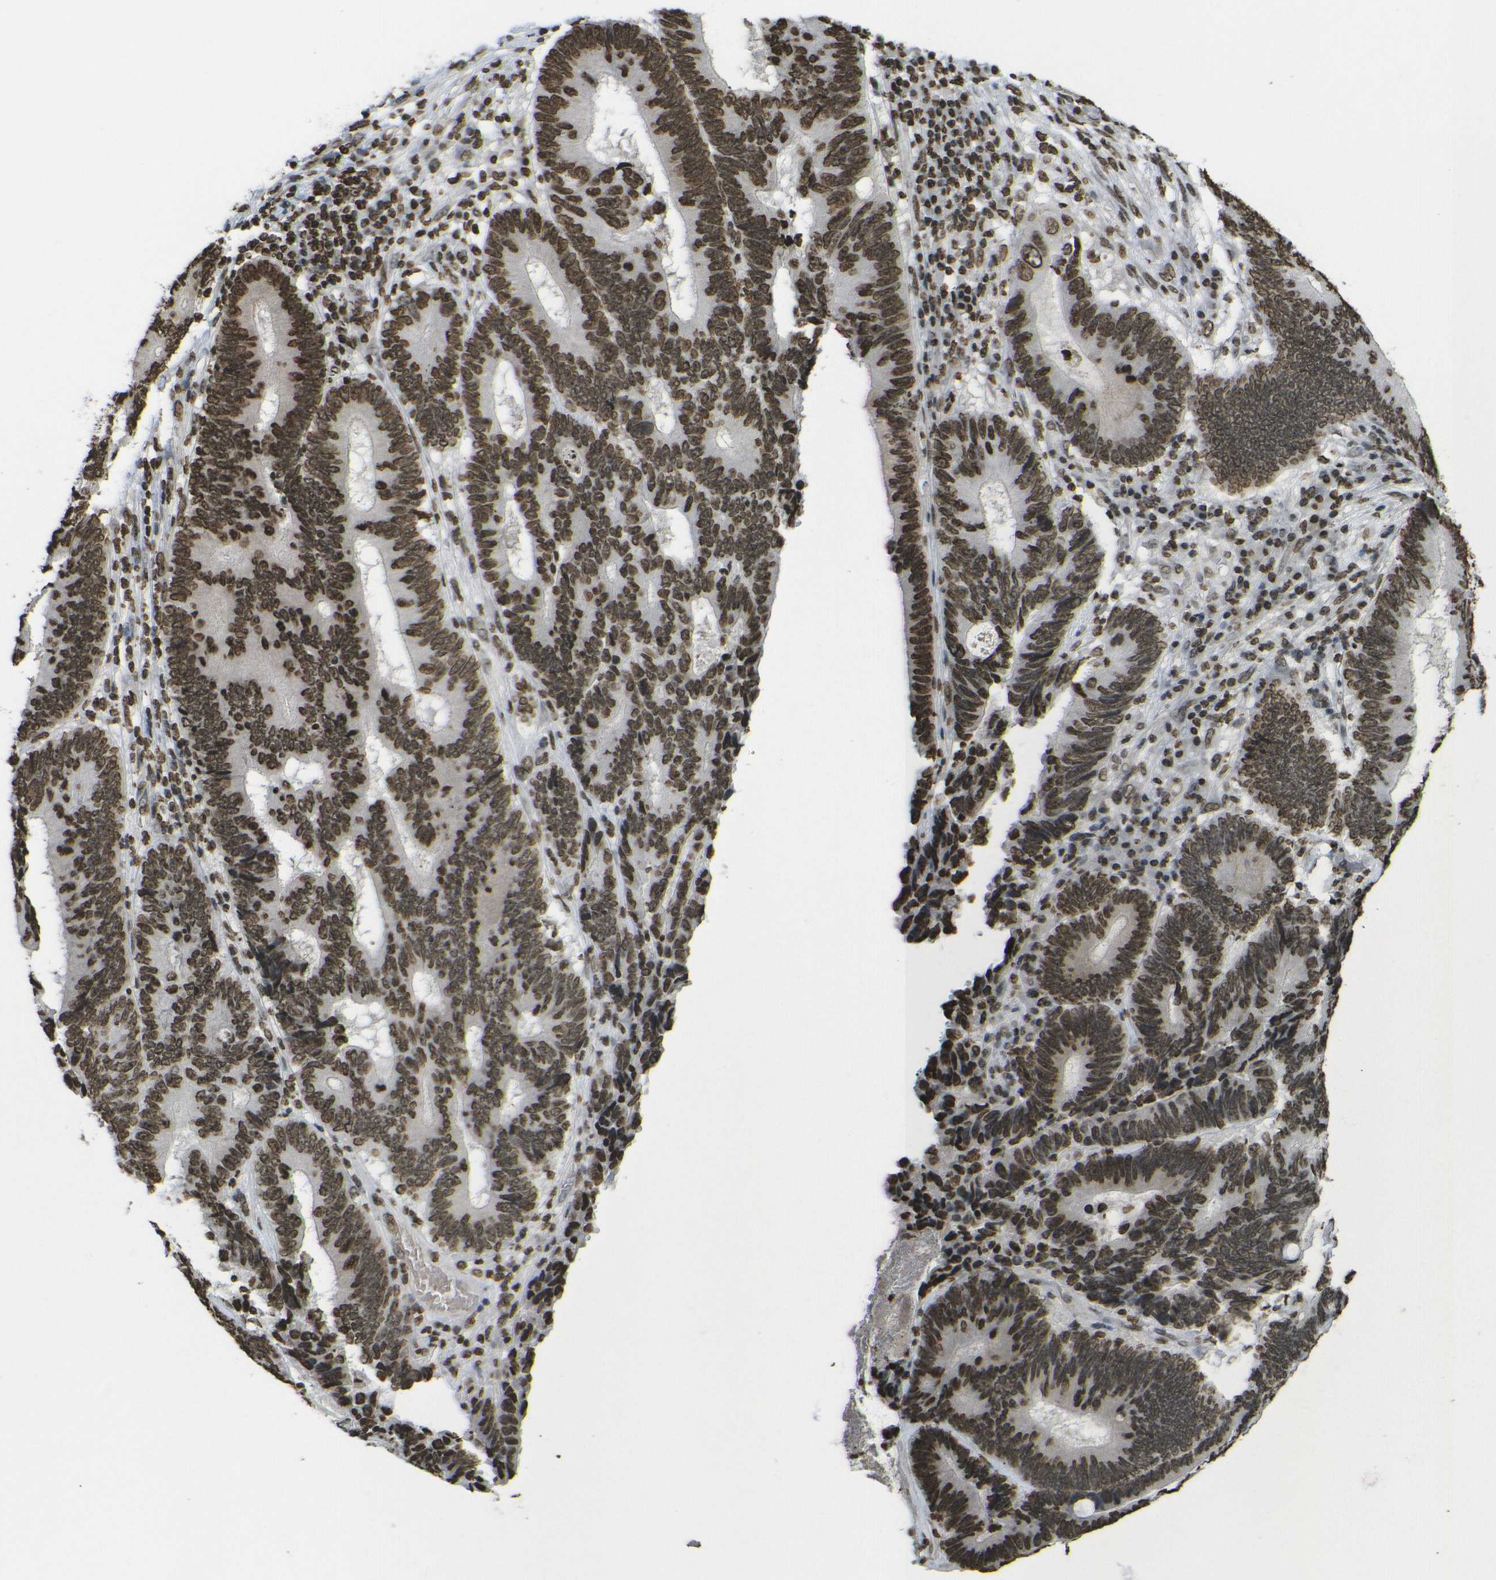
{"staining": {"intensity": "strong", "quantity": ">75%", "location": "nuclear"}, "tissue": "colorectal cancer", "cell_type": "Tumor cells", "image_type": "cancer", "snomed": [{"axis": "morphology", "description": "Adenocarcinoma, NOS"}, {"axis": "topography", "description": "Colon"}], "caption": "IHC of human colorectal adenocarcinoma demonstrates high levels of strong nuclear expression in approximately >75% of tumor cells.", "gene": "H4C16", "patient": {"sex": "female", "age": 78}}